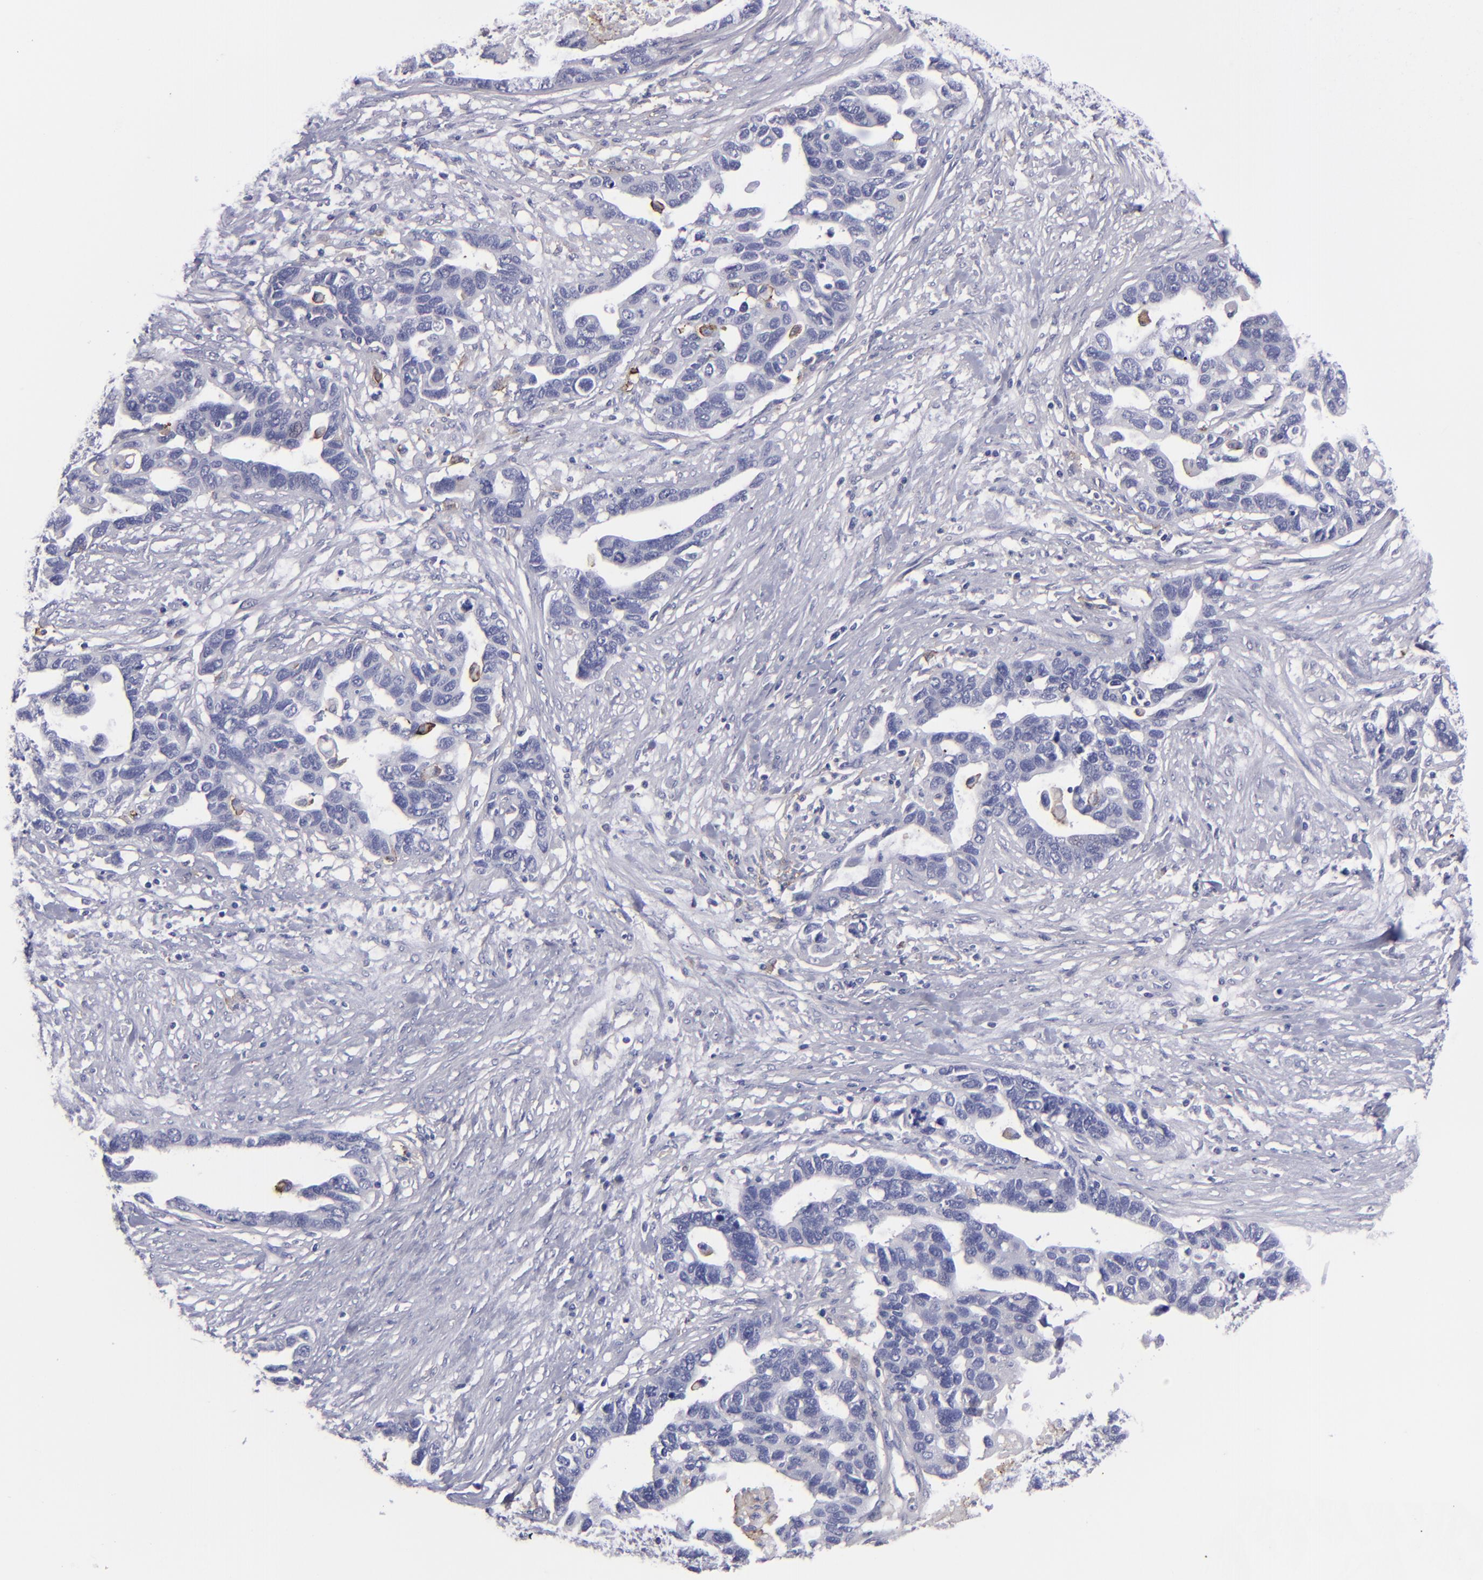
{"staining": {"intensity": "negative", "quantity": "none", "location": "none"}, "tissue": "ovarian cancer", "cell_type": "Tumor cells", "image_type": "cancer", "snomed": [{"axis": "morphology", "description": "Cystadenocarcinoma, serous, NOS"}, {"axis": "topography", "description": "Ovary"}], "caption": "Serous cystadenocarcinoma (ovarian) was stained to show a protein in brown. There is no significant positivity in tumor cells.", "gene": "ANPEP", "patient": {"sex": "female", "age": 54}}